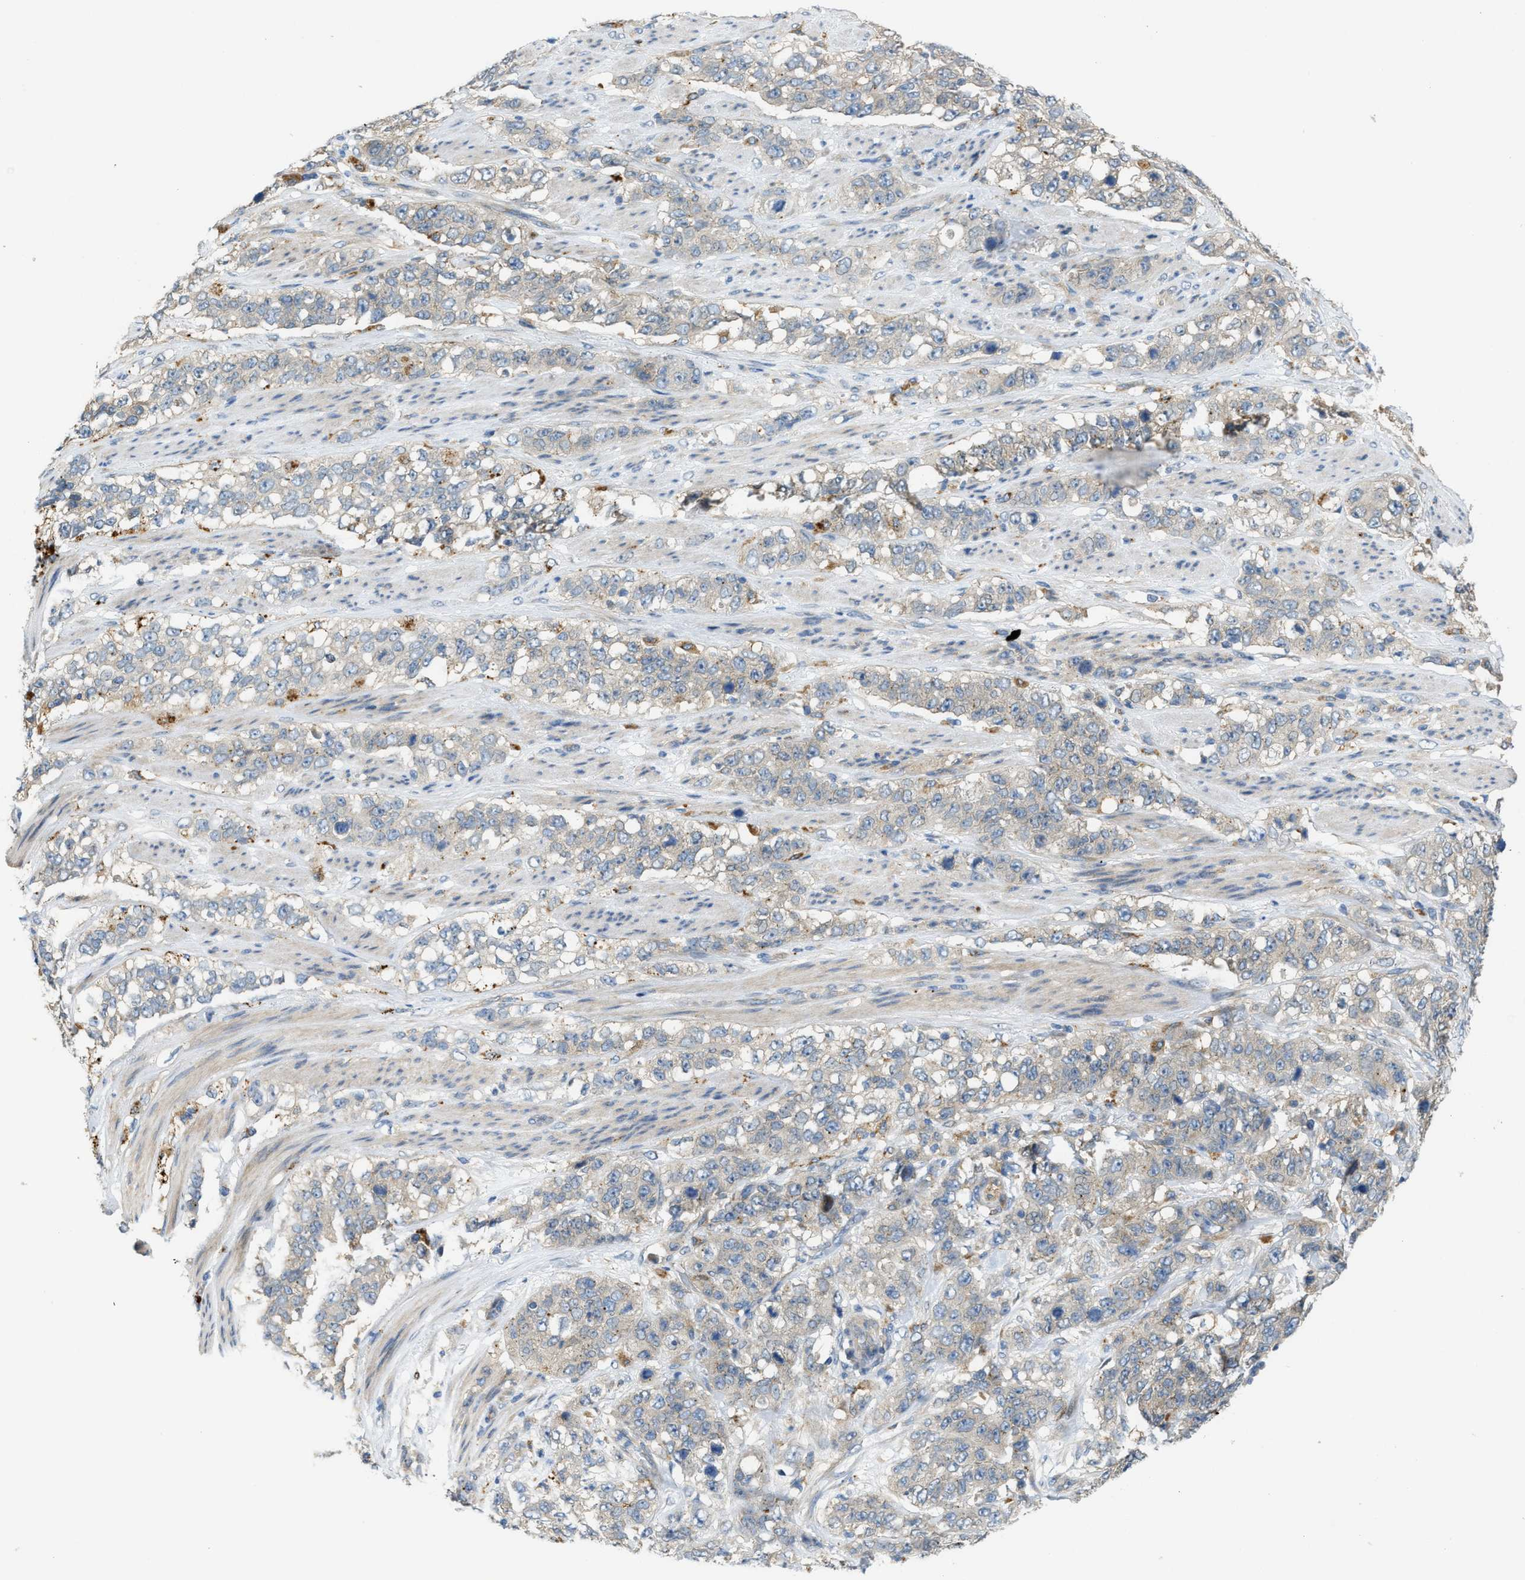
{"staining": {"intensity": "negative", "quantity": "none", "location": "none"}, "tissue": "stomach cancer", "cell_type": "Tumor cells", "image_type": "cancer", "snomed": [{"axis": "morphology", "description": "Adenocarcinoma, NOS"}, {"axis": "topography", "description": "Stomach"}], "caption": "Adenocarcinoma (stomach) stained for a protein using immunohistochemistry displays no positivity tumor cells.", "gene": "KLHDC10", "patient": {"sex": "male", "age": 48}}